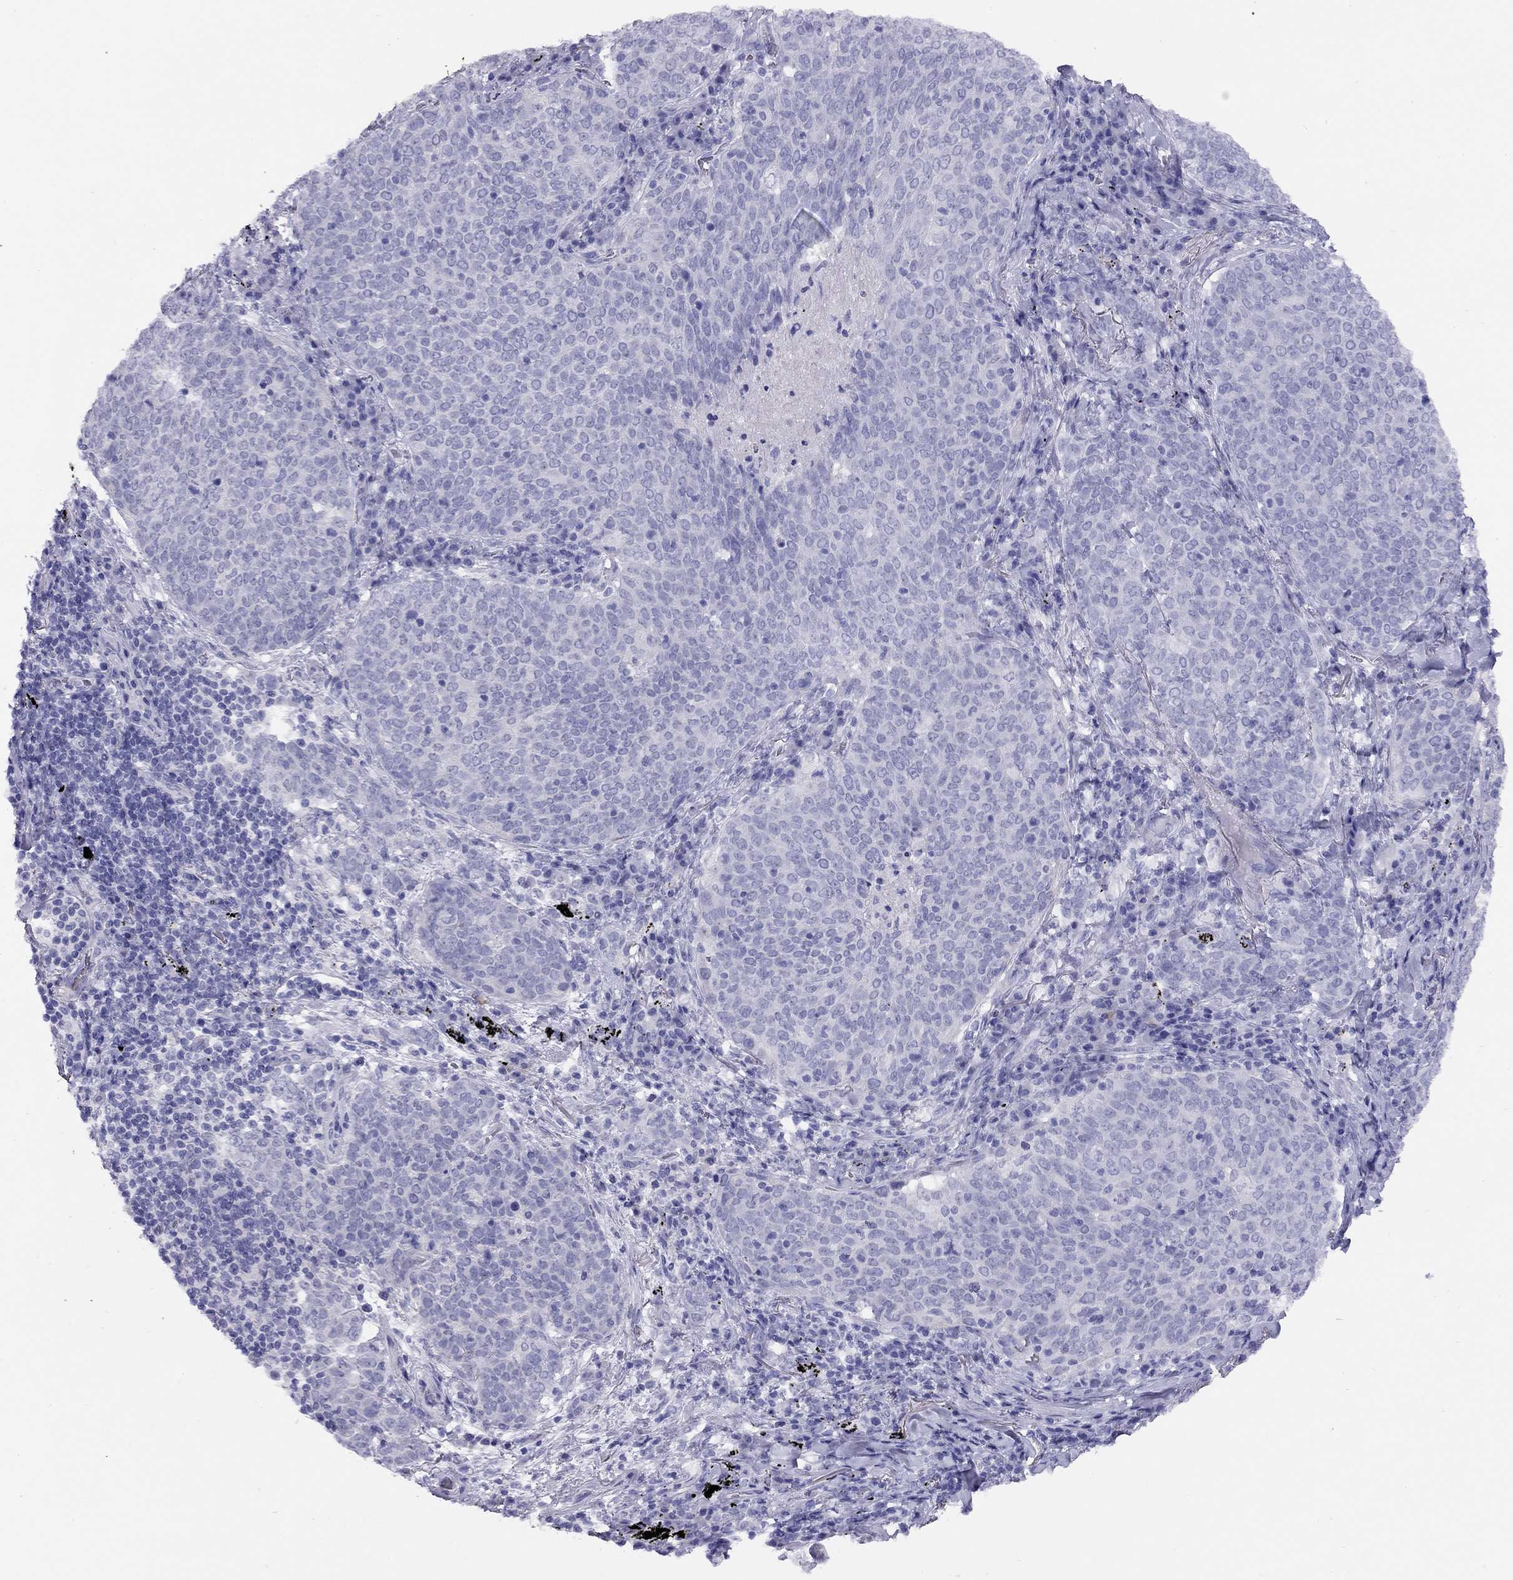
{"staining": {"intensity": "negative", "quantity": "none", "location": "none"}, "tissue": "lung cancer", "cell_type": "Tumor cells", "image_type": "cancer", "snomed": [{"axis": "morphology", "description": "Squamous cell carcinoma, NOS"}, {"axis": "topography", "description": "Lung"}], "caption": "A photomicrograph of human lung cancer (squamous cell carcinoma) is negative for staining in tumor cells. (Brightfield microscopy of DAB (3,3'-diaminobenzidine) immunohistochemistry at high magnification).", "gene": "LRIT2", "patient": {"sex": "male", "age": 82}}